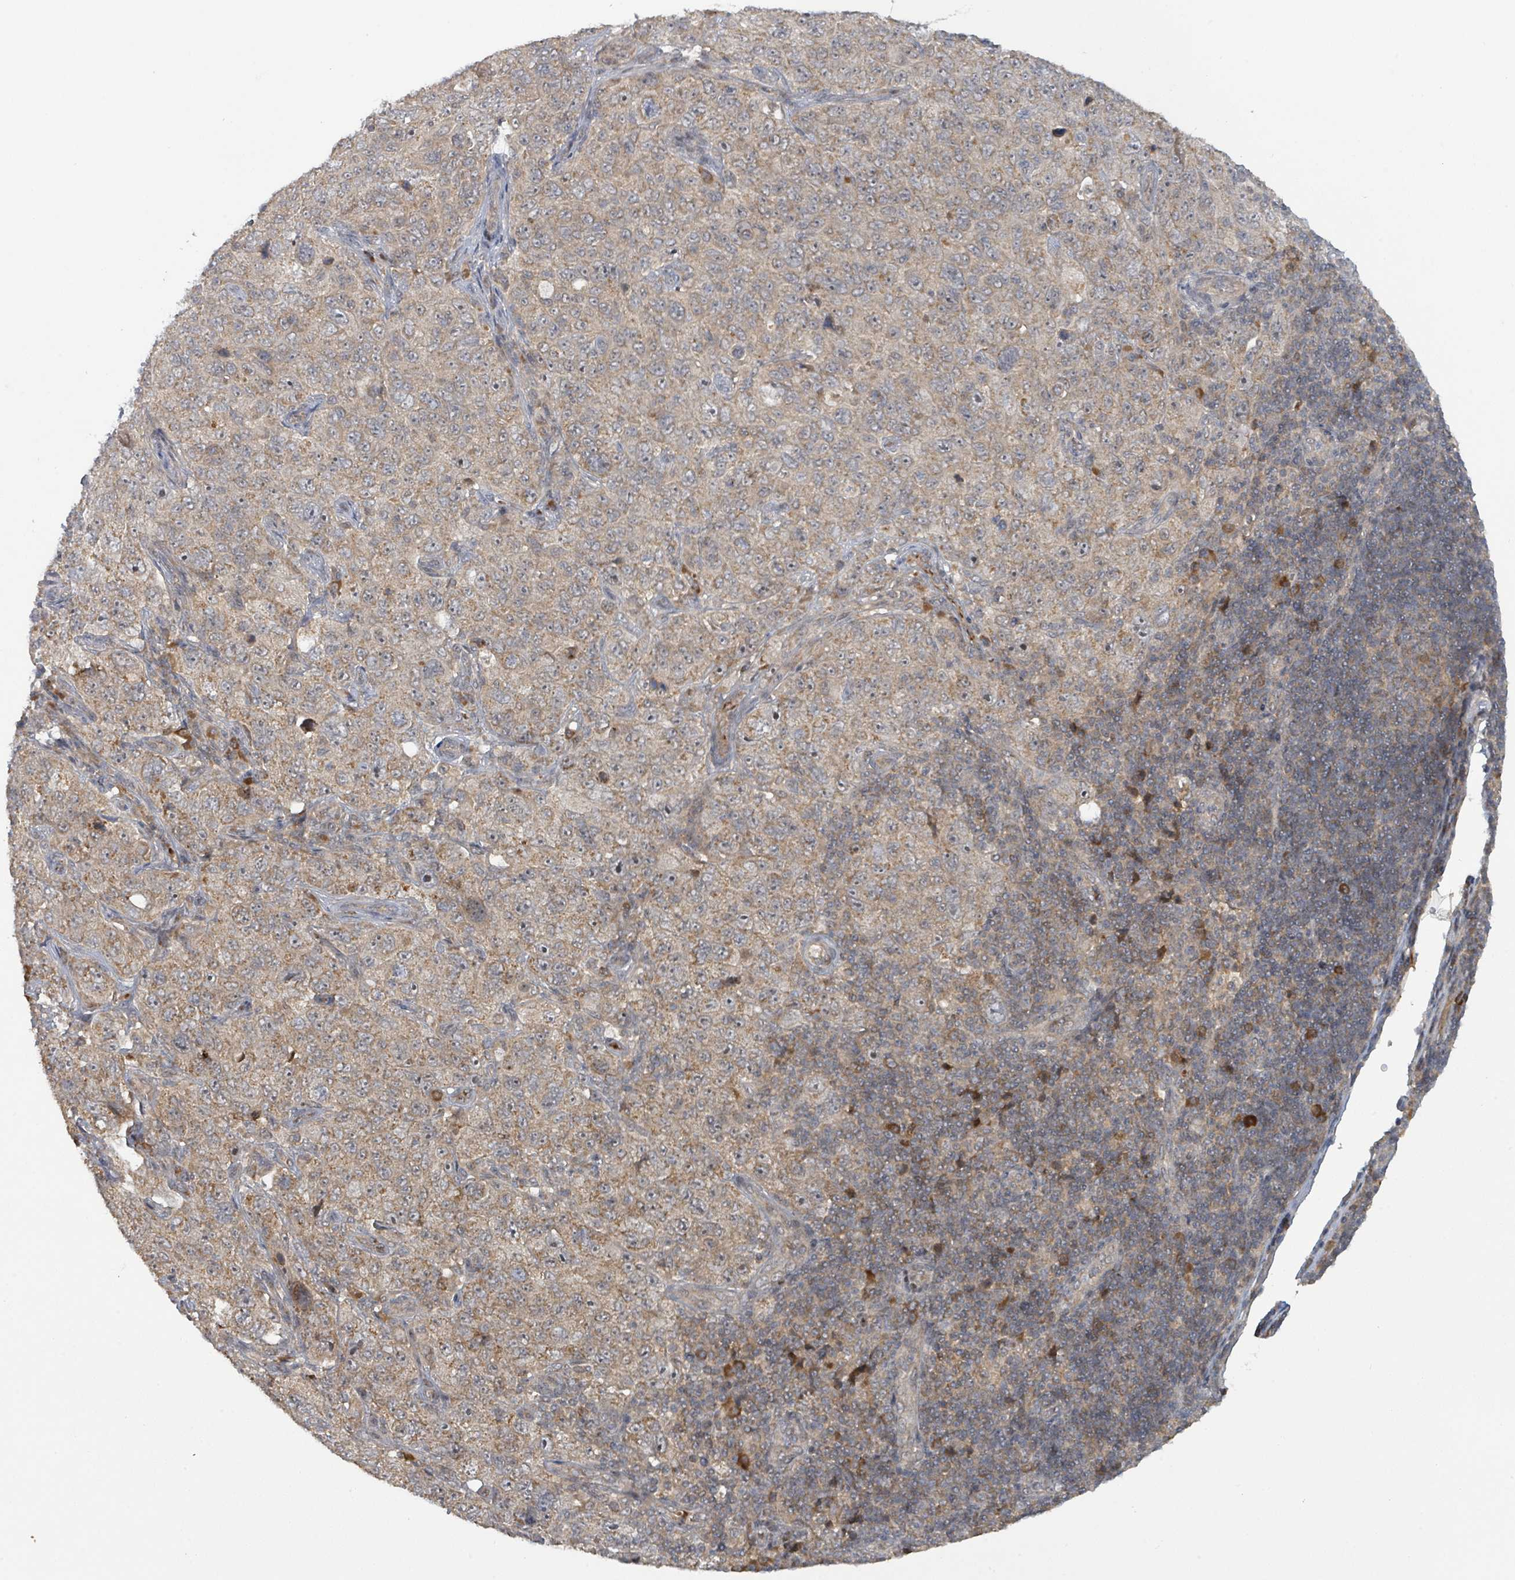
{"staining": {"intensity": "weak", "quantity": ">75%", "location": "cytoplasmic/membranous"}, "tissue": "pancreatic cancer", "cell_type": "Tumor cells", "image_type": "cancer", "snomed": [{"axis": "morphology", "description": "Adenocarcinoma, NOS"}, {"axis": "topography", "description": "Pancreas"}], "caption": "Weak cytoplasmic/membranous staining is seen in approximately >75% of tumor cells in pancreatic adenocarcinoma.", "gene": "ITGA11", "patient": {"sex": "male", "age": 68}}